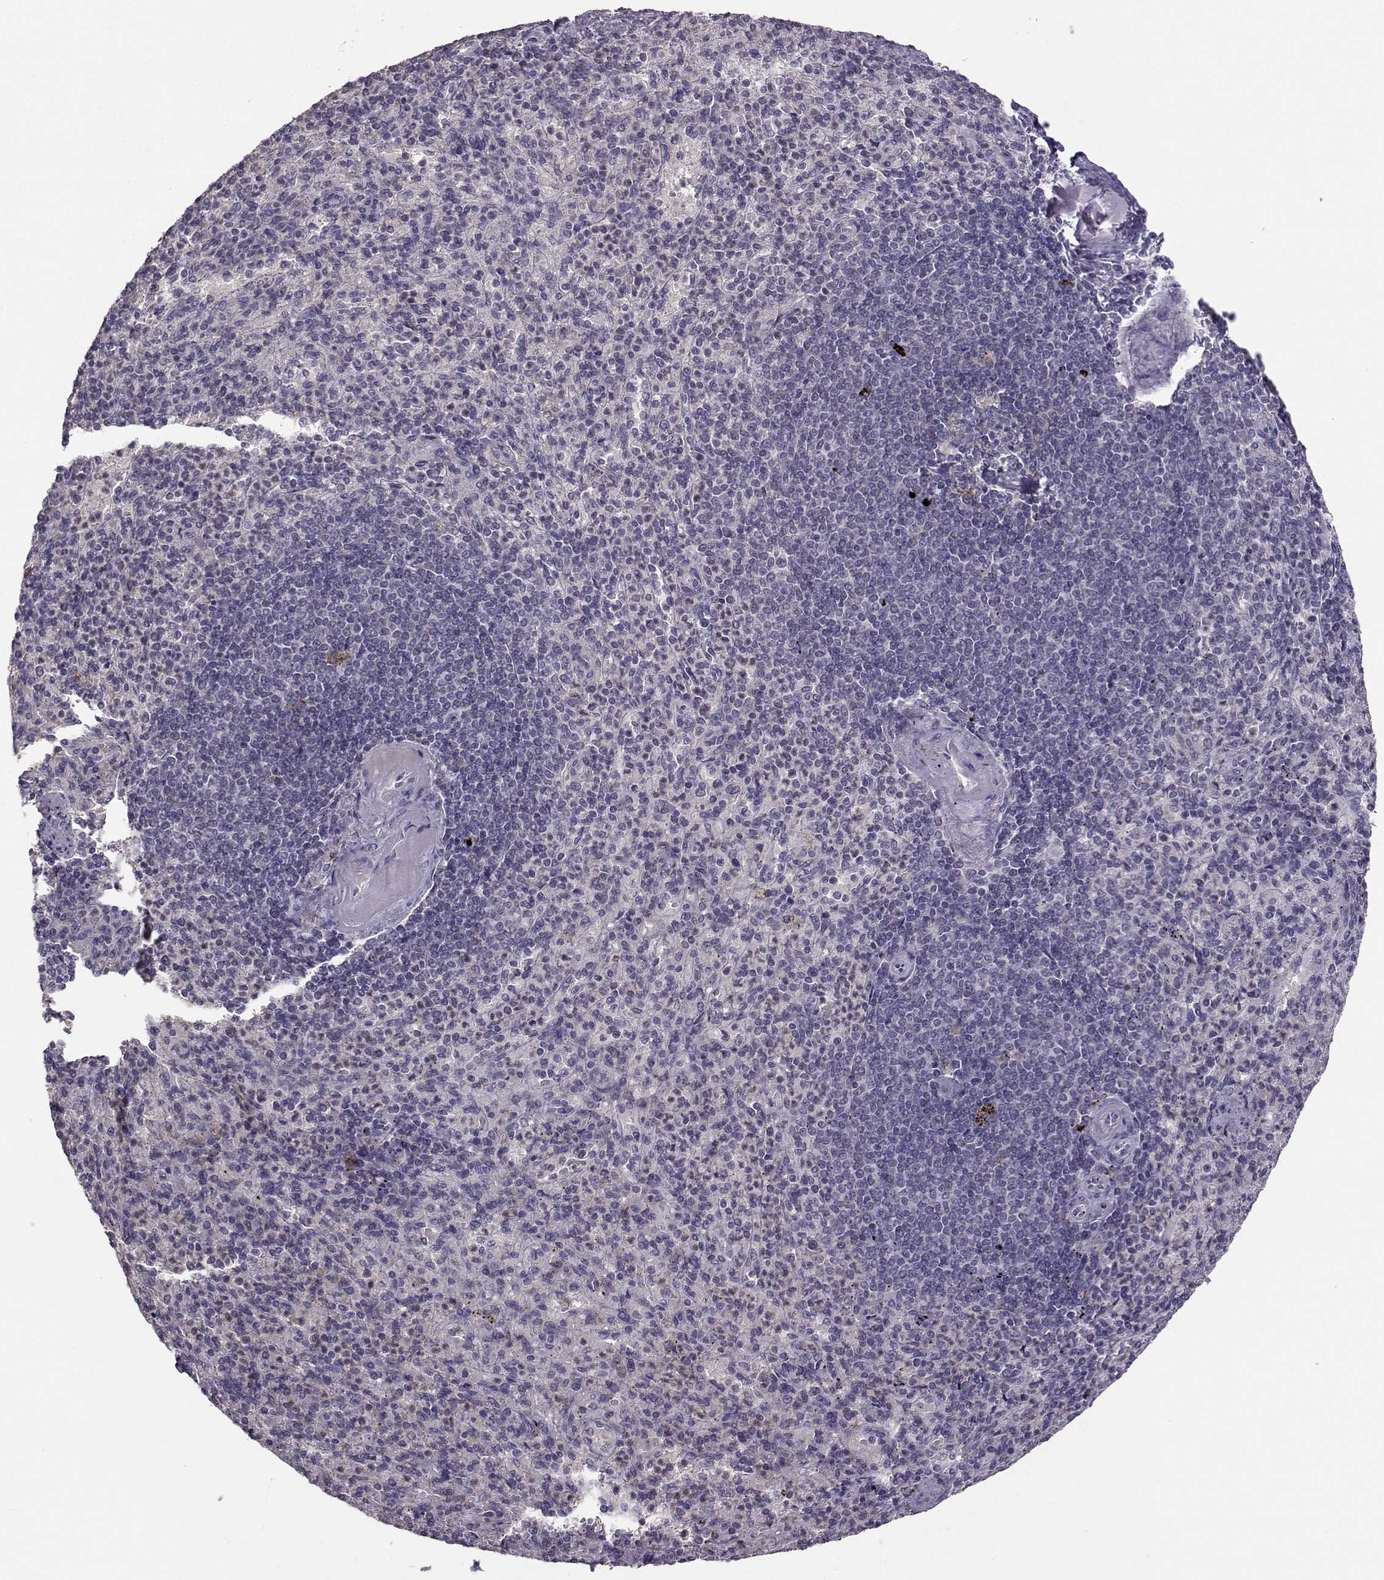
{"staining": {"intensity": "negative", "quantity": "none", "location": "none"}, "tissue": "spleen", "cell_type": "Cells in red pulp", "image_type": "normal", "snomed": [{"axis": "morphology", "description": "Normal tissue, NOS"}, {"axis": "topography", "description": "Spleen"}], "caption": "Protein analysis of normal spleen exhibits no significant expression in cells in red pulp. The staining was performed using DAB (3,3'-diaminobenzidine) to visualize the protein expression in brown, while the nuclei were stained in blue with hematoxylin (Magnification: 20x).", "gene": "FCAMR", "patient": {"sex": "female", "age": 74}}